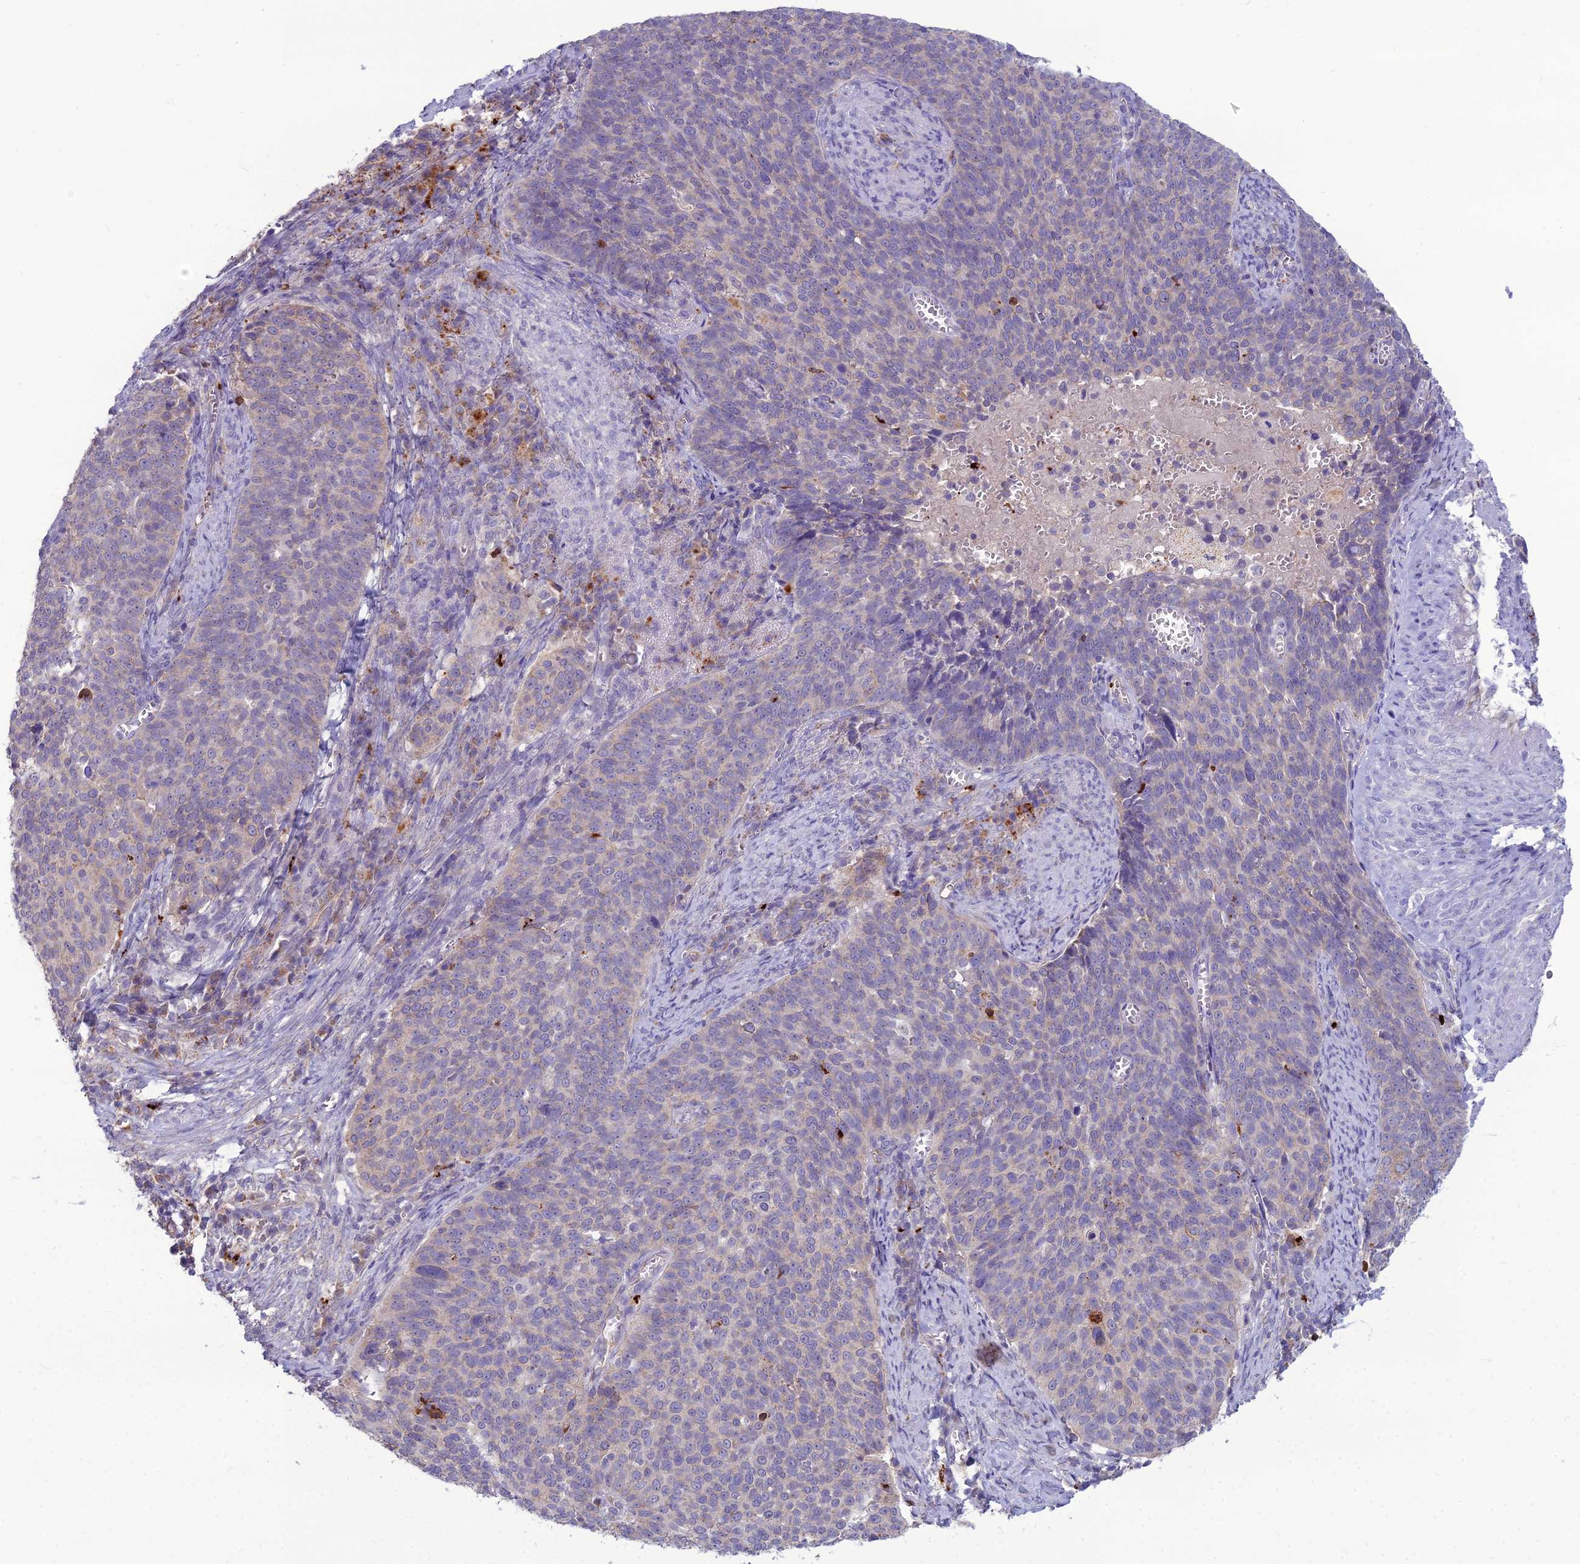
{"staining": {"intensity": "negative", "quantity": "none", "location": "none"}, "tissue": "cervical cancer", "cell_type": "Tumor cells", "image_type": "cancer", "snomed": [{"axis": "morphology", "description": "Normal tissue, NOS"}, {"axis": "morphology", "description": "Squamous cell carcinoma, NOS"}, {"axis": "topography", "description": "Cervix"}], "caption": "This is an immunohistochemistry photomicrograph of squamous cell carcinoma (cervical). There is no staining in tumor cells.", "gene": "PCED1B", "patient": {"sex": "female", "age": 39}}